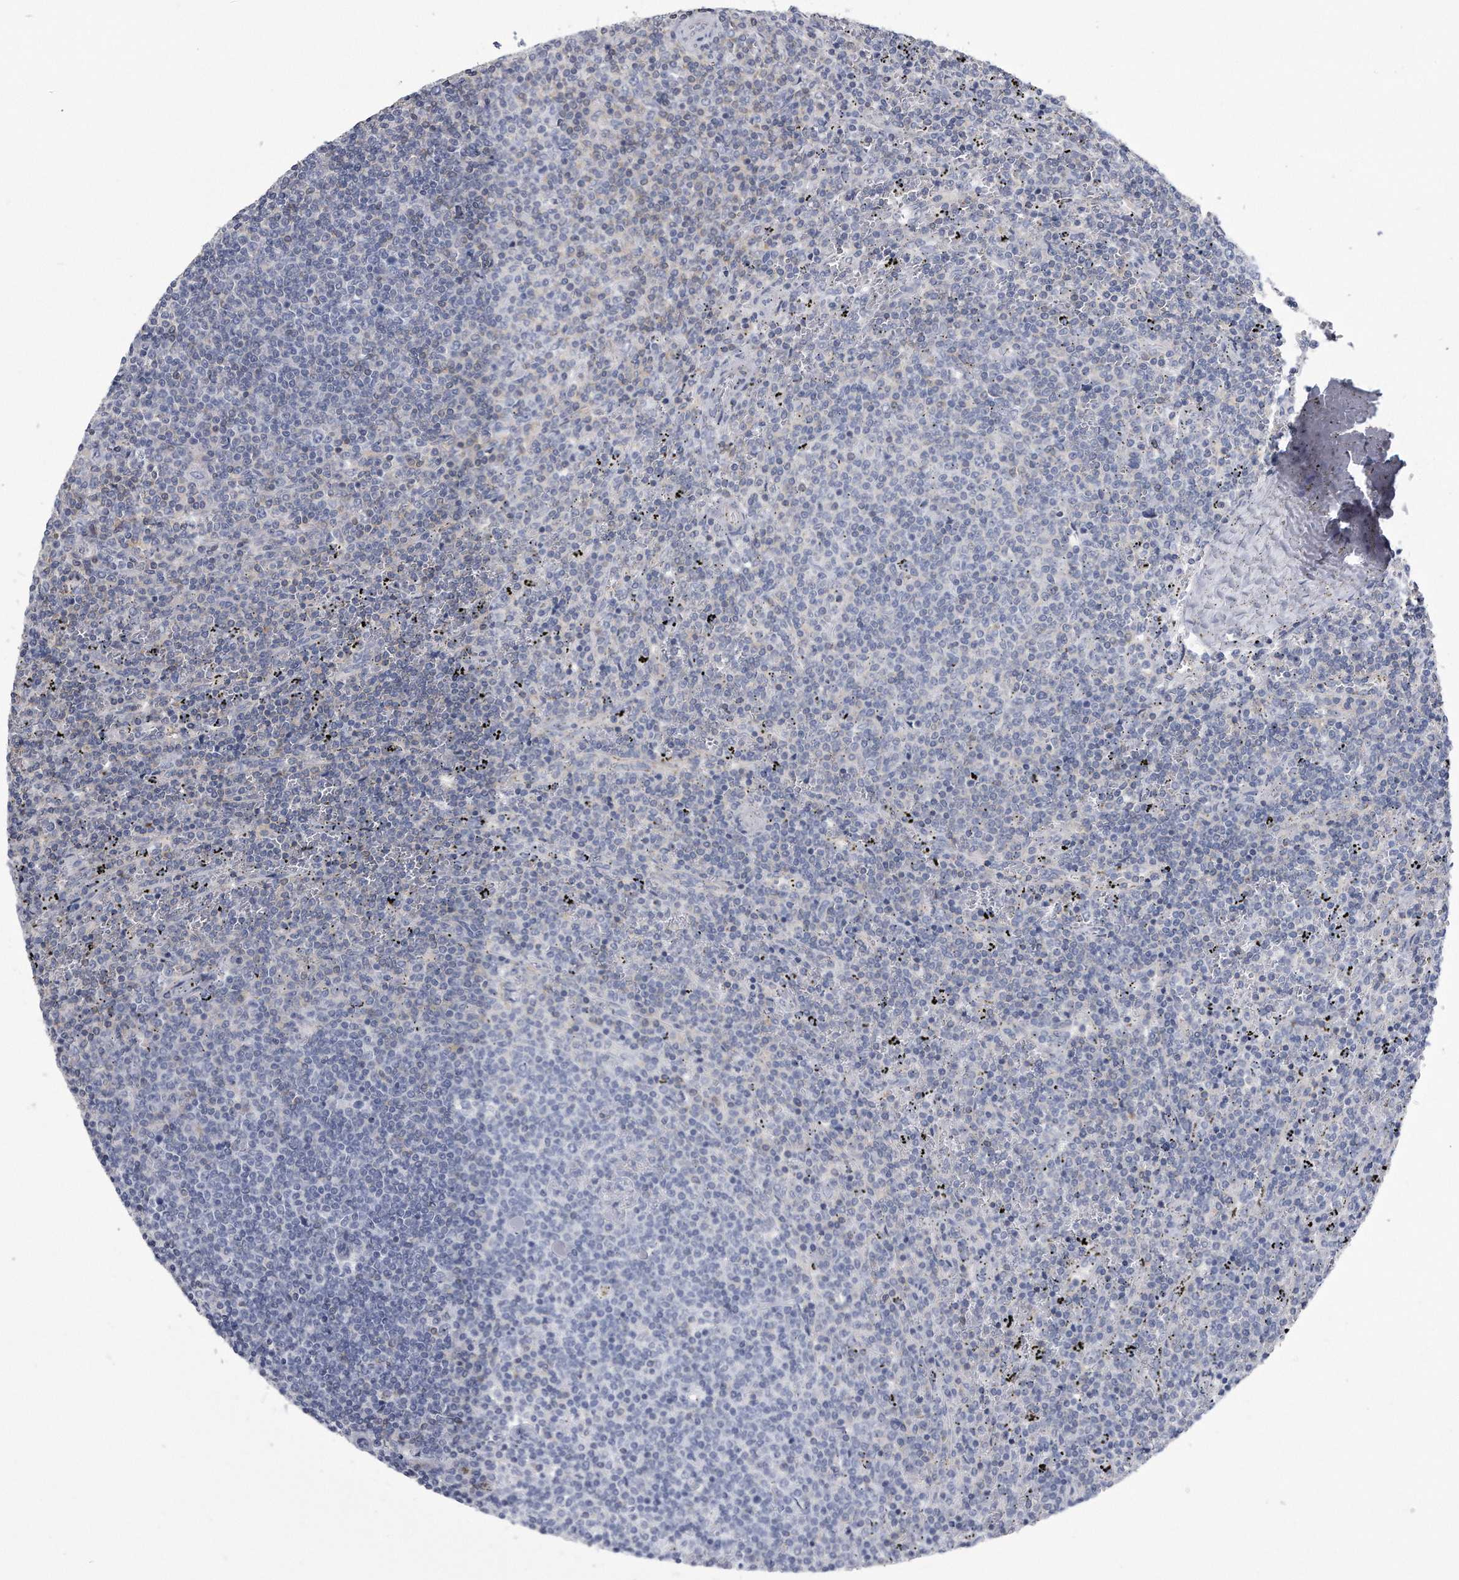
{"staining": {"intensity": "negative", "quantity": "none", "location": "none"}, "tissue": "lymphoma", "cell_type": "Tumor cells", "image_type": "cancer", "snomed": [{"axis": "morphology", "description": "Malignant lymphoma, non-Hodgkin's type, Low grade"}, {"axis": "topography", "description": "Spleen"}], "caption": "This is a image of IHC staining of lymphoma, which shows no staining in tumor cells.", "gene": "PYGB", "patient": {"sex": "female", "age": 50}}